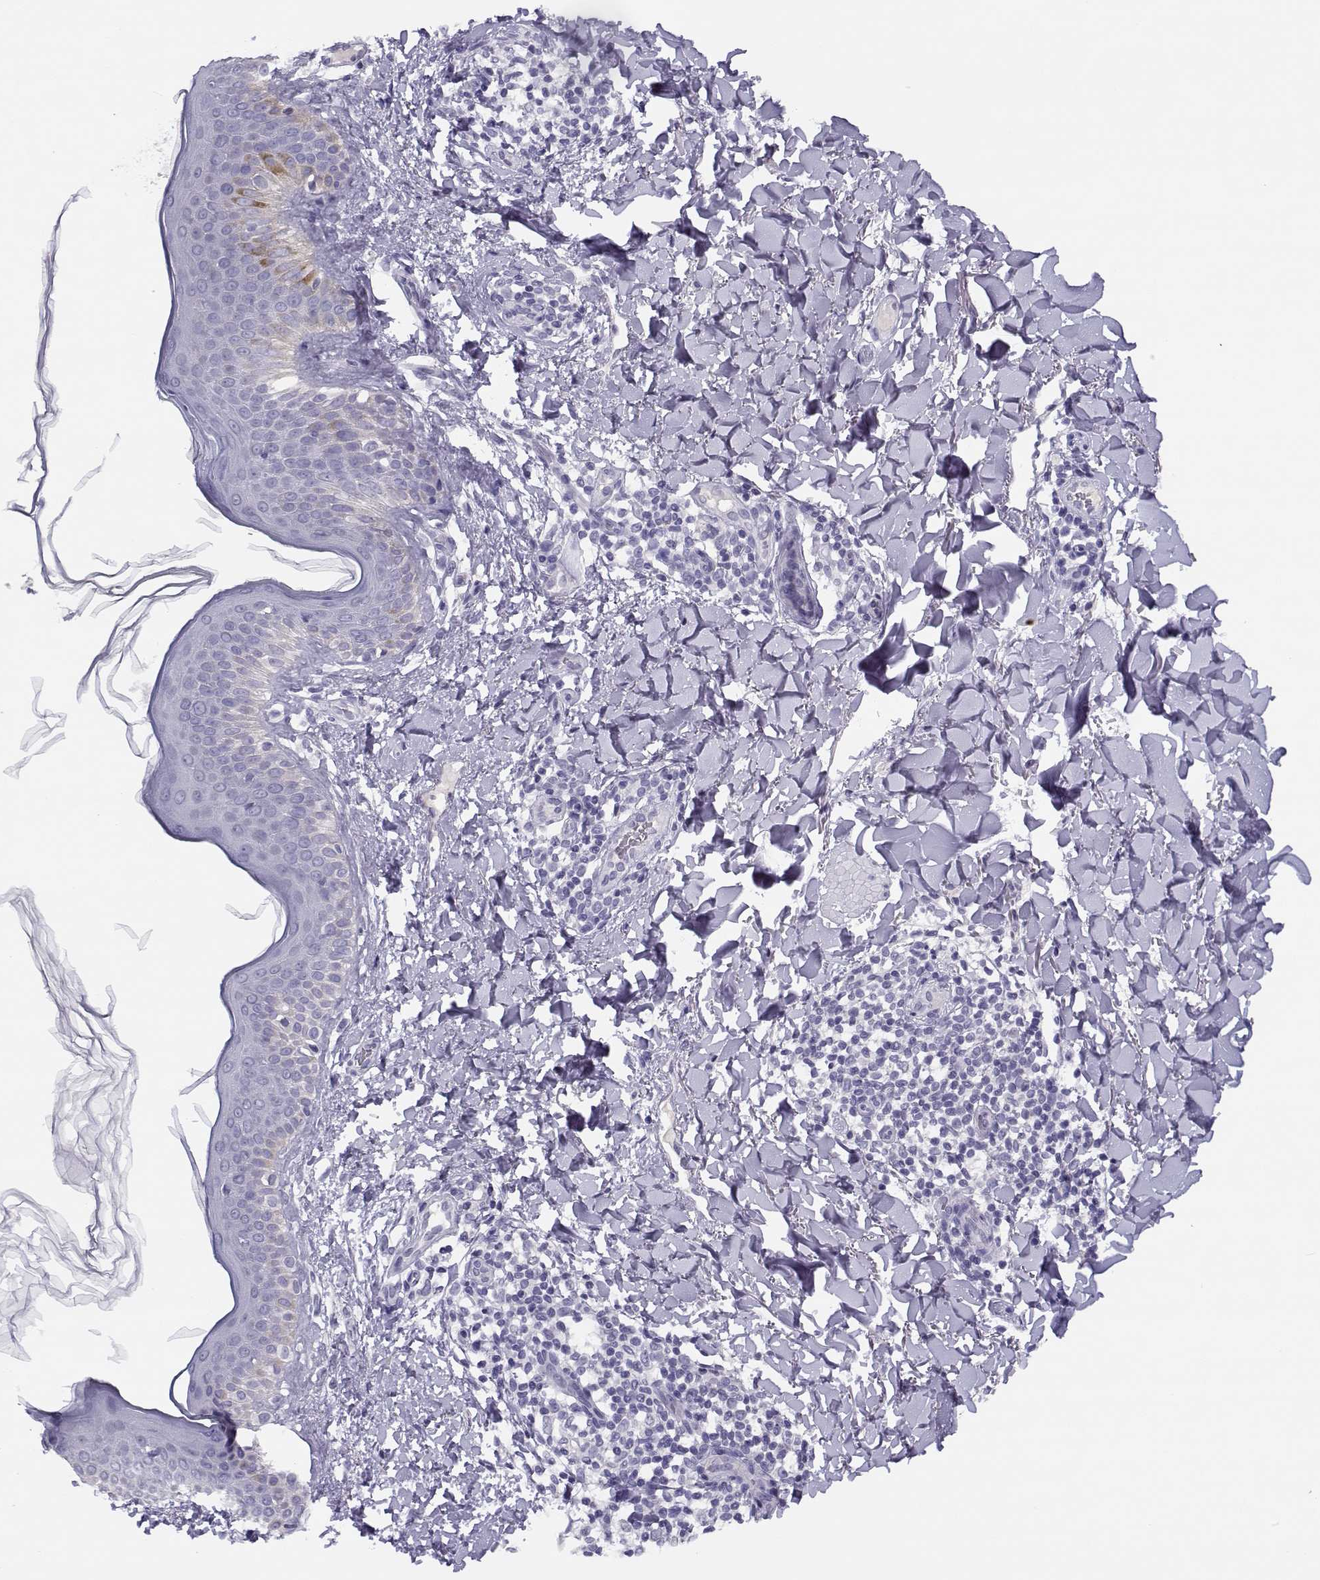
{"staining": {"intensity": "negative", "quantity": "none", "location": "none"}, "tissue": "skin cancer", "cell_type": "Tumor cells", "image_type": "cancer", "snomed": [{"axis": "morphology", "description": "Normal tissue, NOS"}, {"axis": "morphology", "description": "Basal cell carcinoma"}, {"axis": "topography", "description": "Skin"}], "caption": "Immunohistochemistry (IHC) image of neoplastic tissue: skin basal cell carcinoma stained with DAB (3,3'-diaminobenzidine) displays no significant protein staining in tumor cells. The staining is performed using DAB brown chromogen with nuclei counter-stained in using hematoxylin.", "gene": "CFAP77", "patient": {"sex": "male", "age": 46}}